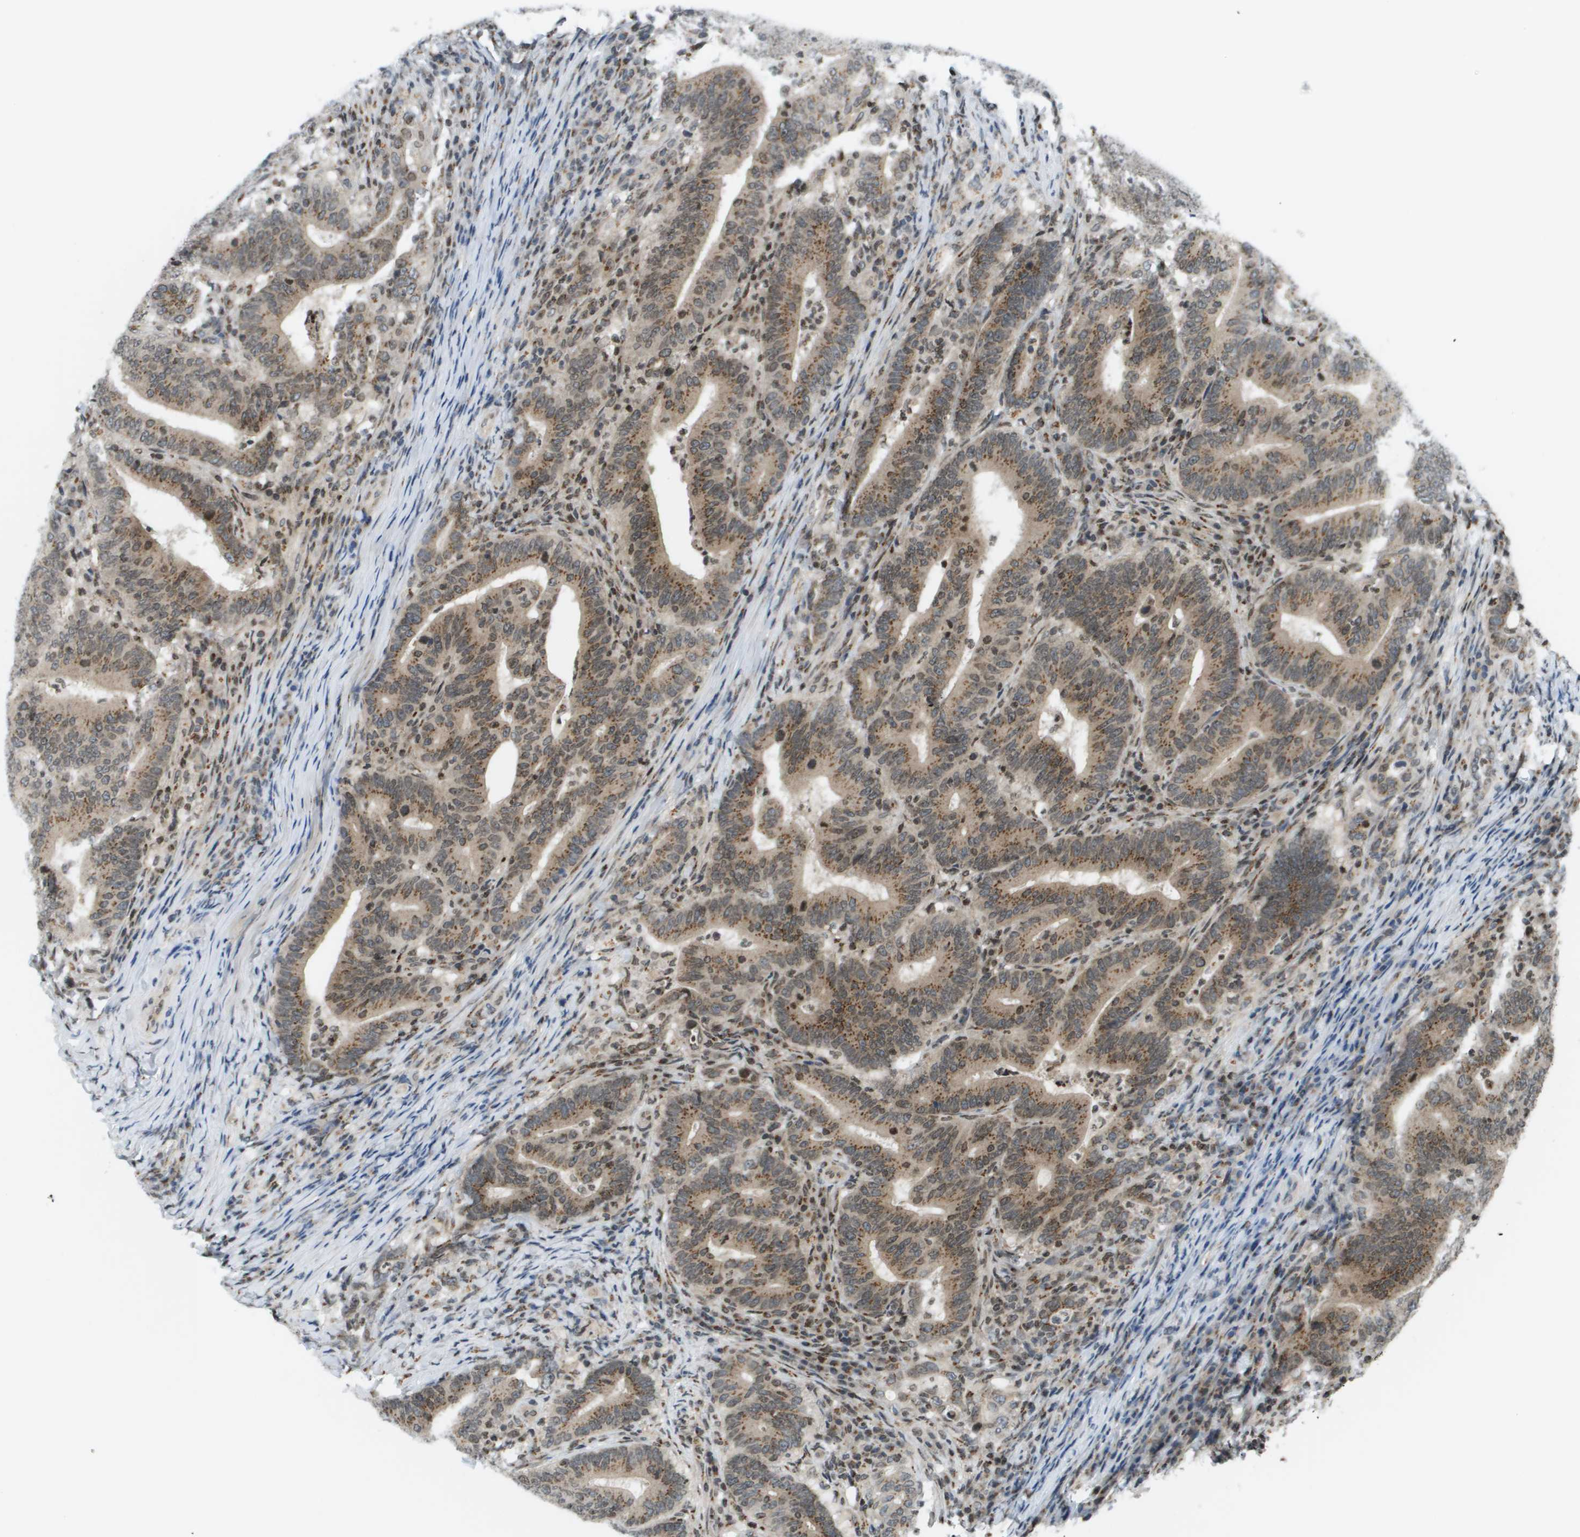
{"staining": {"intensity": "moderate", "quantity": ">75%", "location": "cytoplasmic/membranous"}, "tissue": "colorectal cancer", "cell_type": "Tumor cells", "image_type": "cancer", "snomed": [{"axis": "morphology", "description": "Adenocarcinoma, NOS"}, {"axis": "topography", "description": "Colon"}], "caption": "Immunohistochemical staining of colorectal cancer displays medium levels of moderate cytoplasmic/membranous protein positivity in approximately >75% of tumor cells.", "gene": "EVC", "patient": {"sex": "female", "age": 66}}